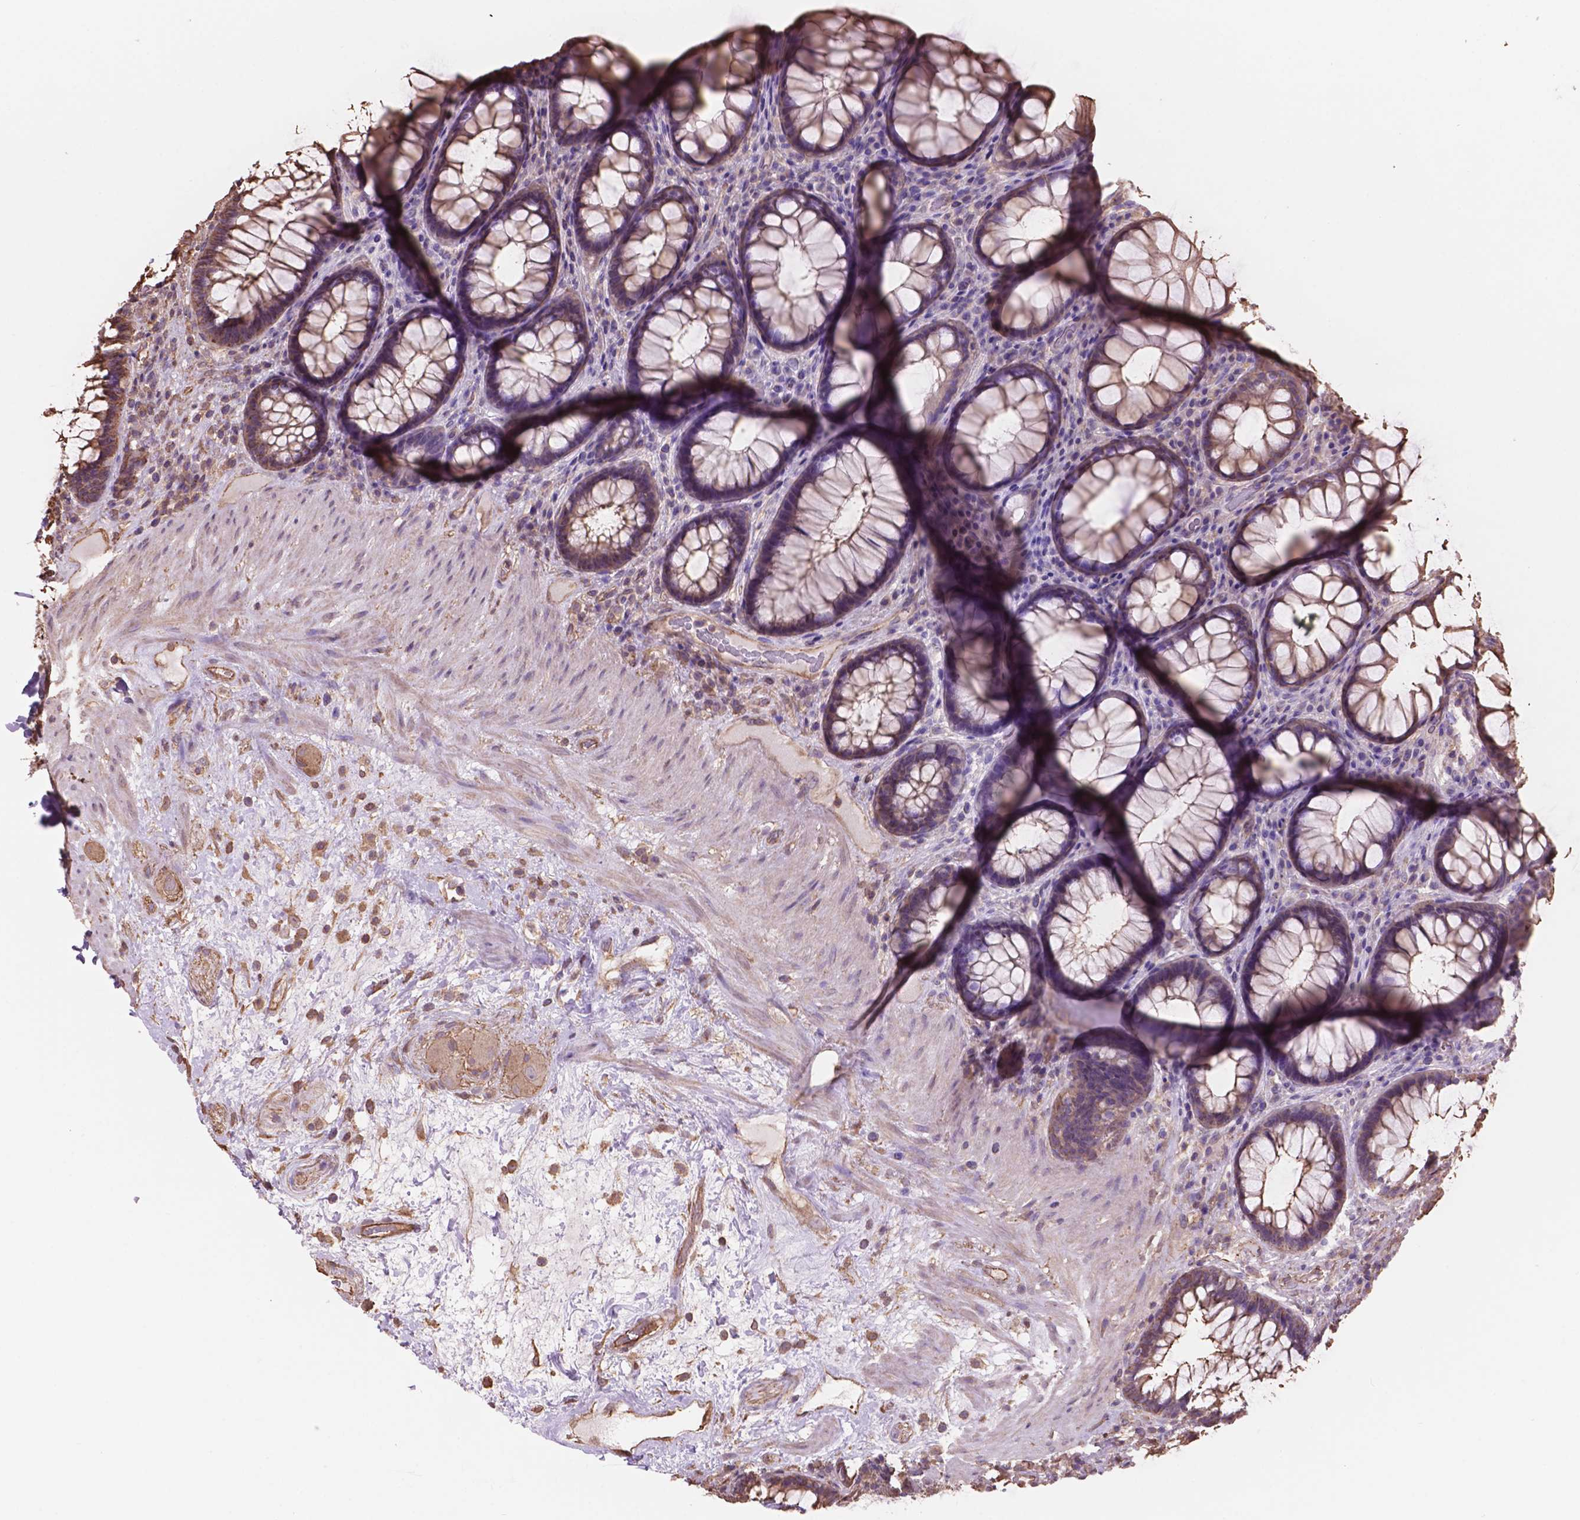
{"staining": {"intensity": "moderate", "quantity": ">75%", "location": "cytoplasmic/membranous"}, "tissue": "rectum", "cell_type": "Glandular cells", "image_type": "normal", "snomed": [{"axis": "morphology", "description": "Normal tissue, NOS"}, {"axis": "topography", "description": "Rectum"}], "caption": "About >75% of glandular cells in benign rectum reveal moderate cytoplasmic/membranous protein staining as visualized by brown immunohistochemical staining.", "gene": "NIPA2", "patient": {"sex": "male", "age": 72}}